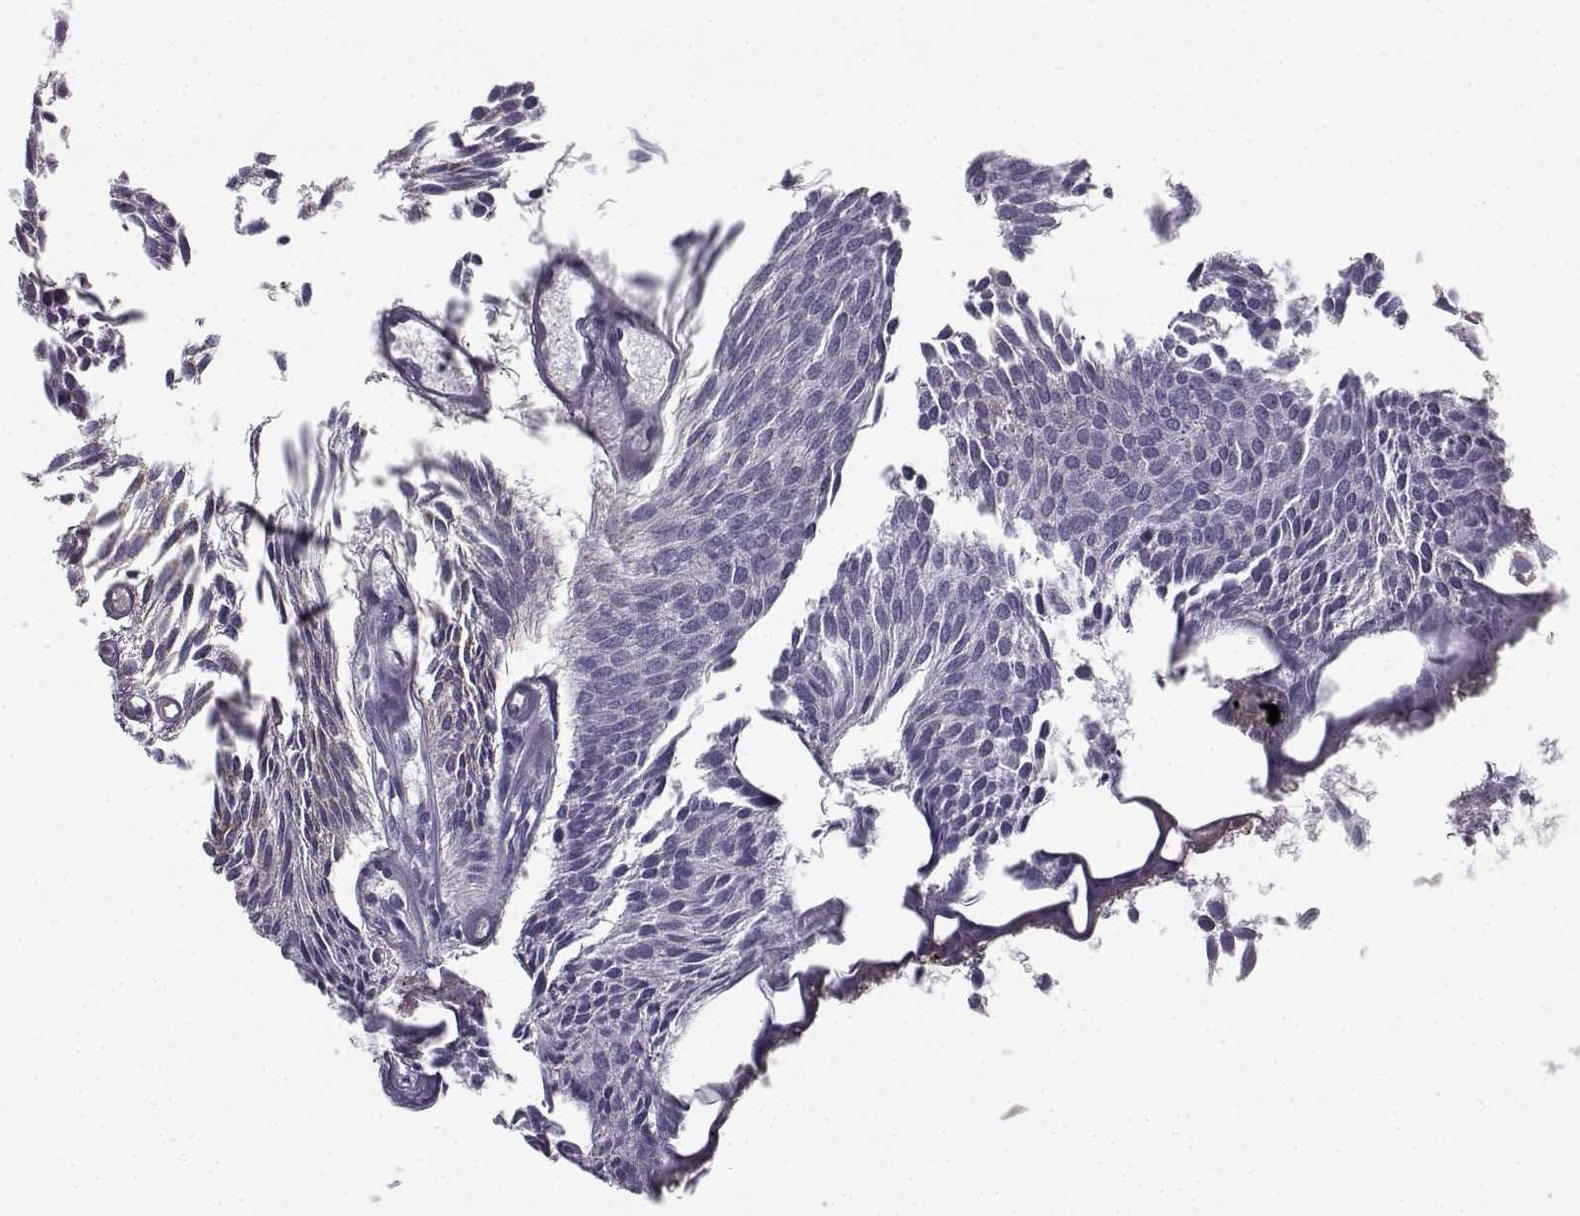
{"staining": {"intensity": "negative", "quantity": "none", "location": "none"}, "tissue": "urothelial cancer", "cell_type": "Tumor cells", "image_type": "cancer", "snomed": [{"axis": "morphology", "description": "Urothelial carcinoma, Low grade"}, {"axis": "topography", "description": "Urinary bladder"}], "caption": "Low-grade urothelial carcinoma was stained to show a protein in brown. There is no significant staining in tumor cells.", "gene": "CREB3L3", "patient": {"sex": "male", "age": 63}}